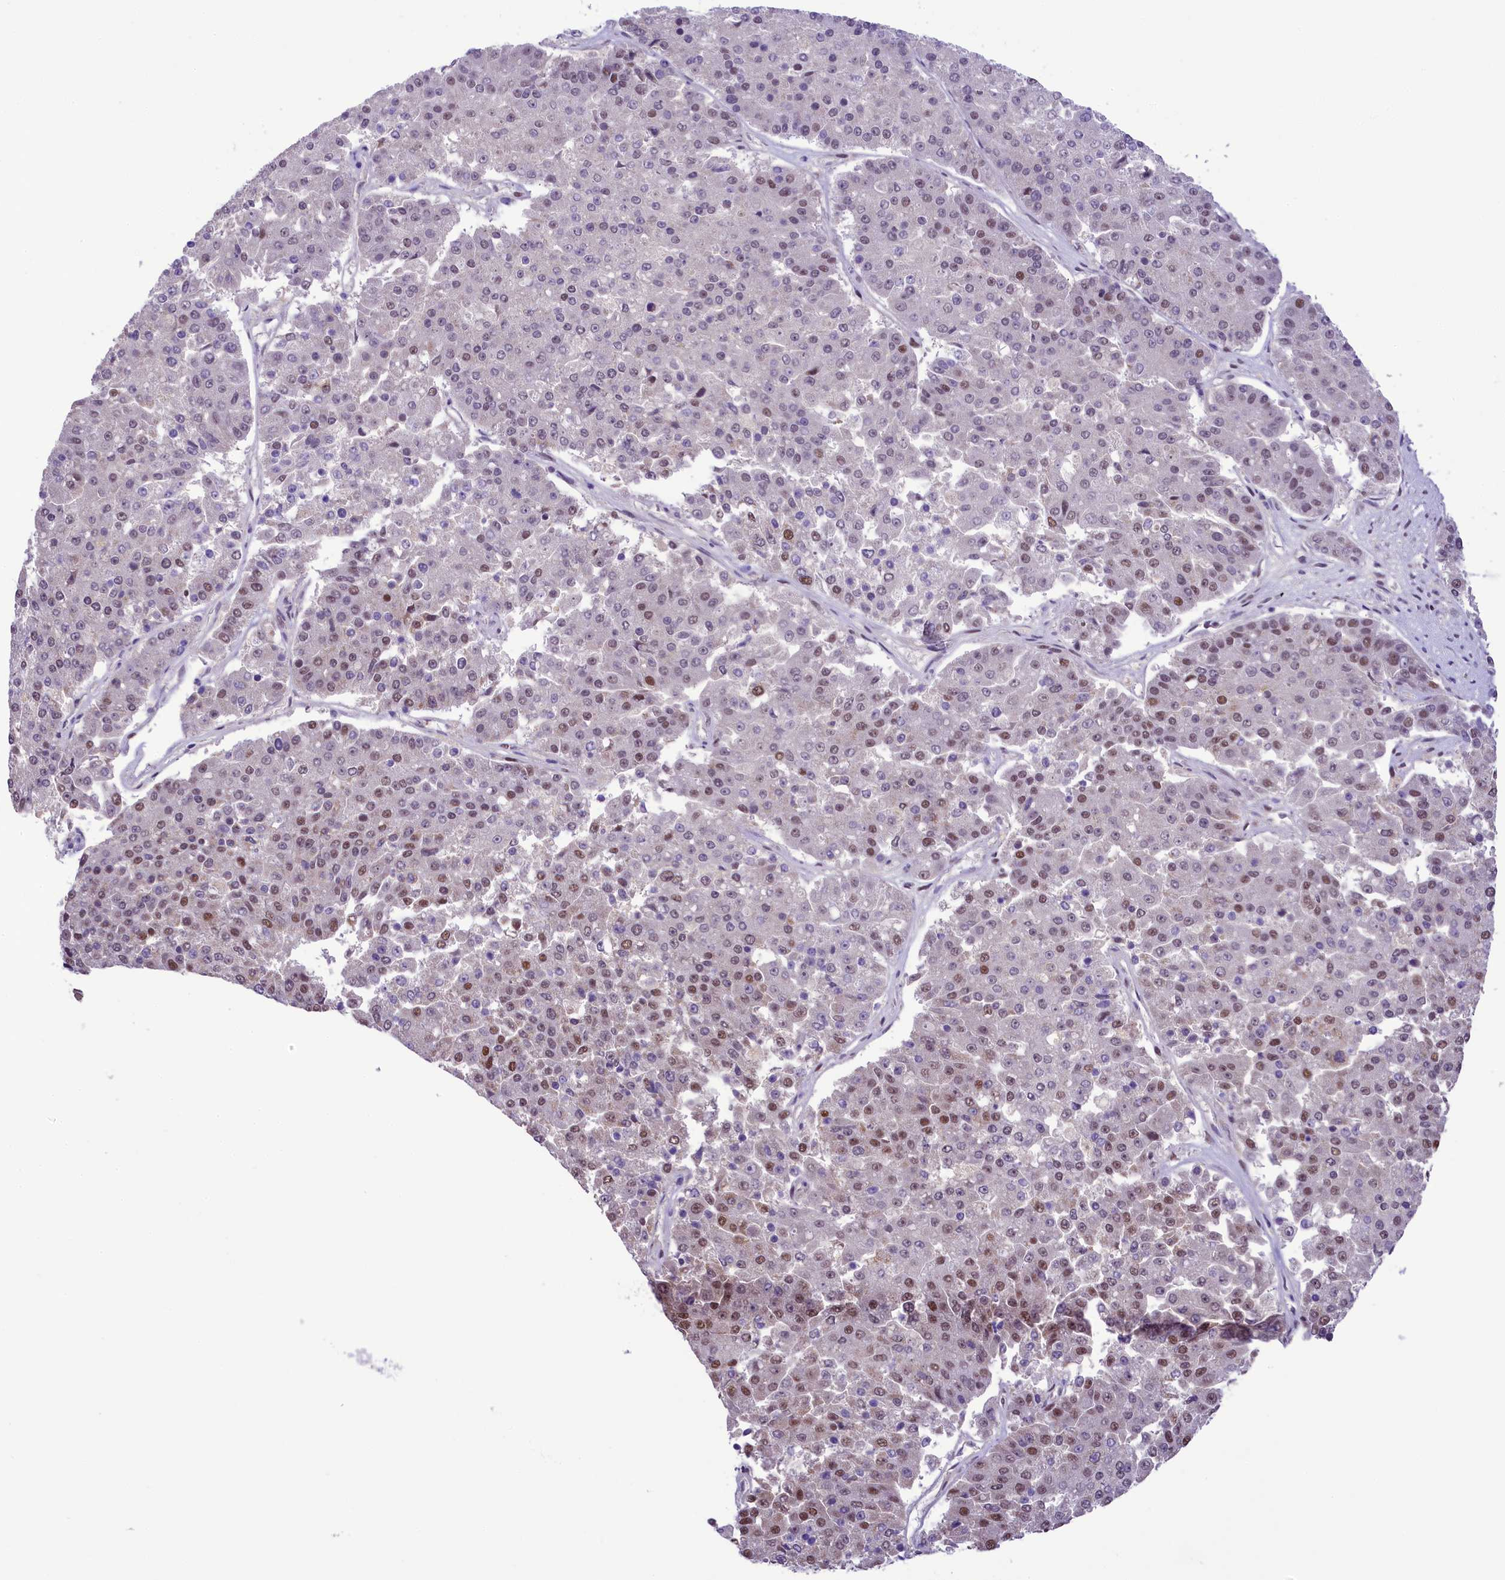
{"staining": {"intensity": "moderate", "quantity": "25%-75%", "location": "nuclear"}, "tissue": "pancreatic cancer", "cell_type": "Tumor cells", "image_type": "cancer", "snomed": [{"axis": "morphology", "description": "Adenocarcinoma, NOS"}, {"axis": "topography", "description": "Pancreas"}], "caption": "This is an image of immunohistochemistry staining of pancreatic adenocarcinoma, which shows moderate positivity in the nuclear of tumor cells.", "gene": "PAF1", "patient": {"sex": "male", "age": 50}}